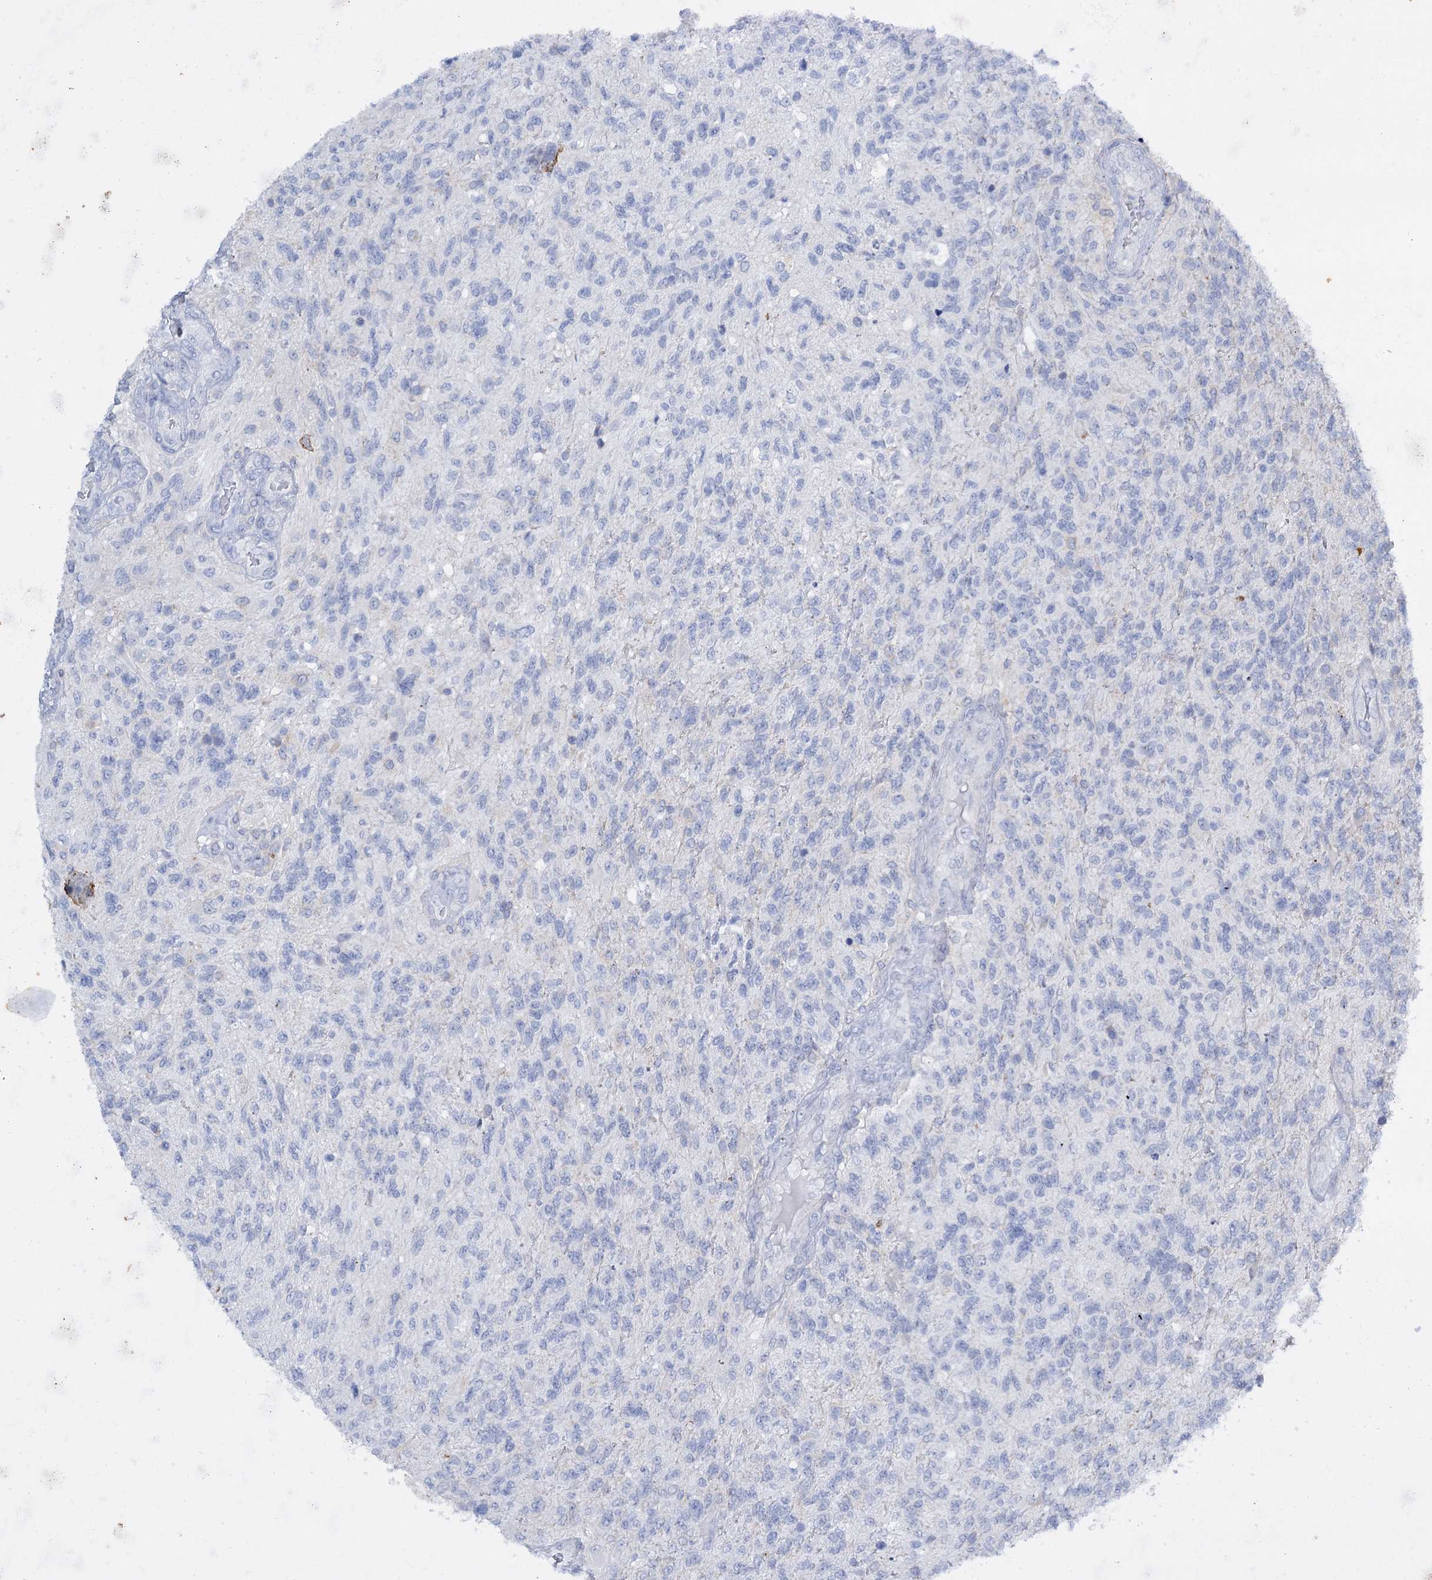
{"staining": {"intensity": "negative", "quantity": "none", "location": "none"}, "tissue": "glioma", "cell_type": "Tumor cells", "image_type": "cancer", "snomed": [{"axis": "morphology", "description": "Glioma, malignant, High grade"}, {"axis": "topography", "description": "Brain"}], "caption": "Immunohistochemistry micrograph of neoplastic tissue: human glioma stained with DAB reveals no significant protein positivity in tumor cells. The staining is performed using DAB (3,3'-diaminobenzidine) brown chromogen with nuclei counter-stained in using hematoxylin.", "gene": "FAAP20", "patient": {"sex": "male", "age": 56}}